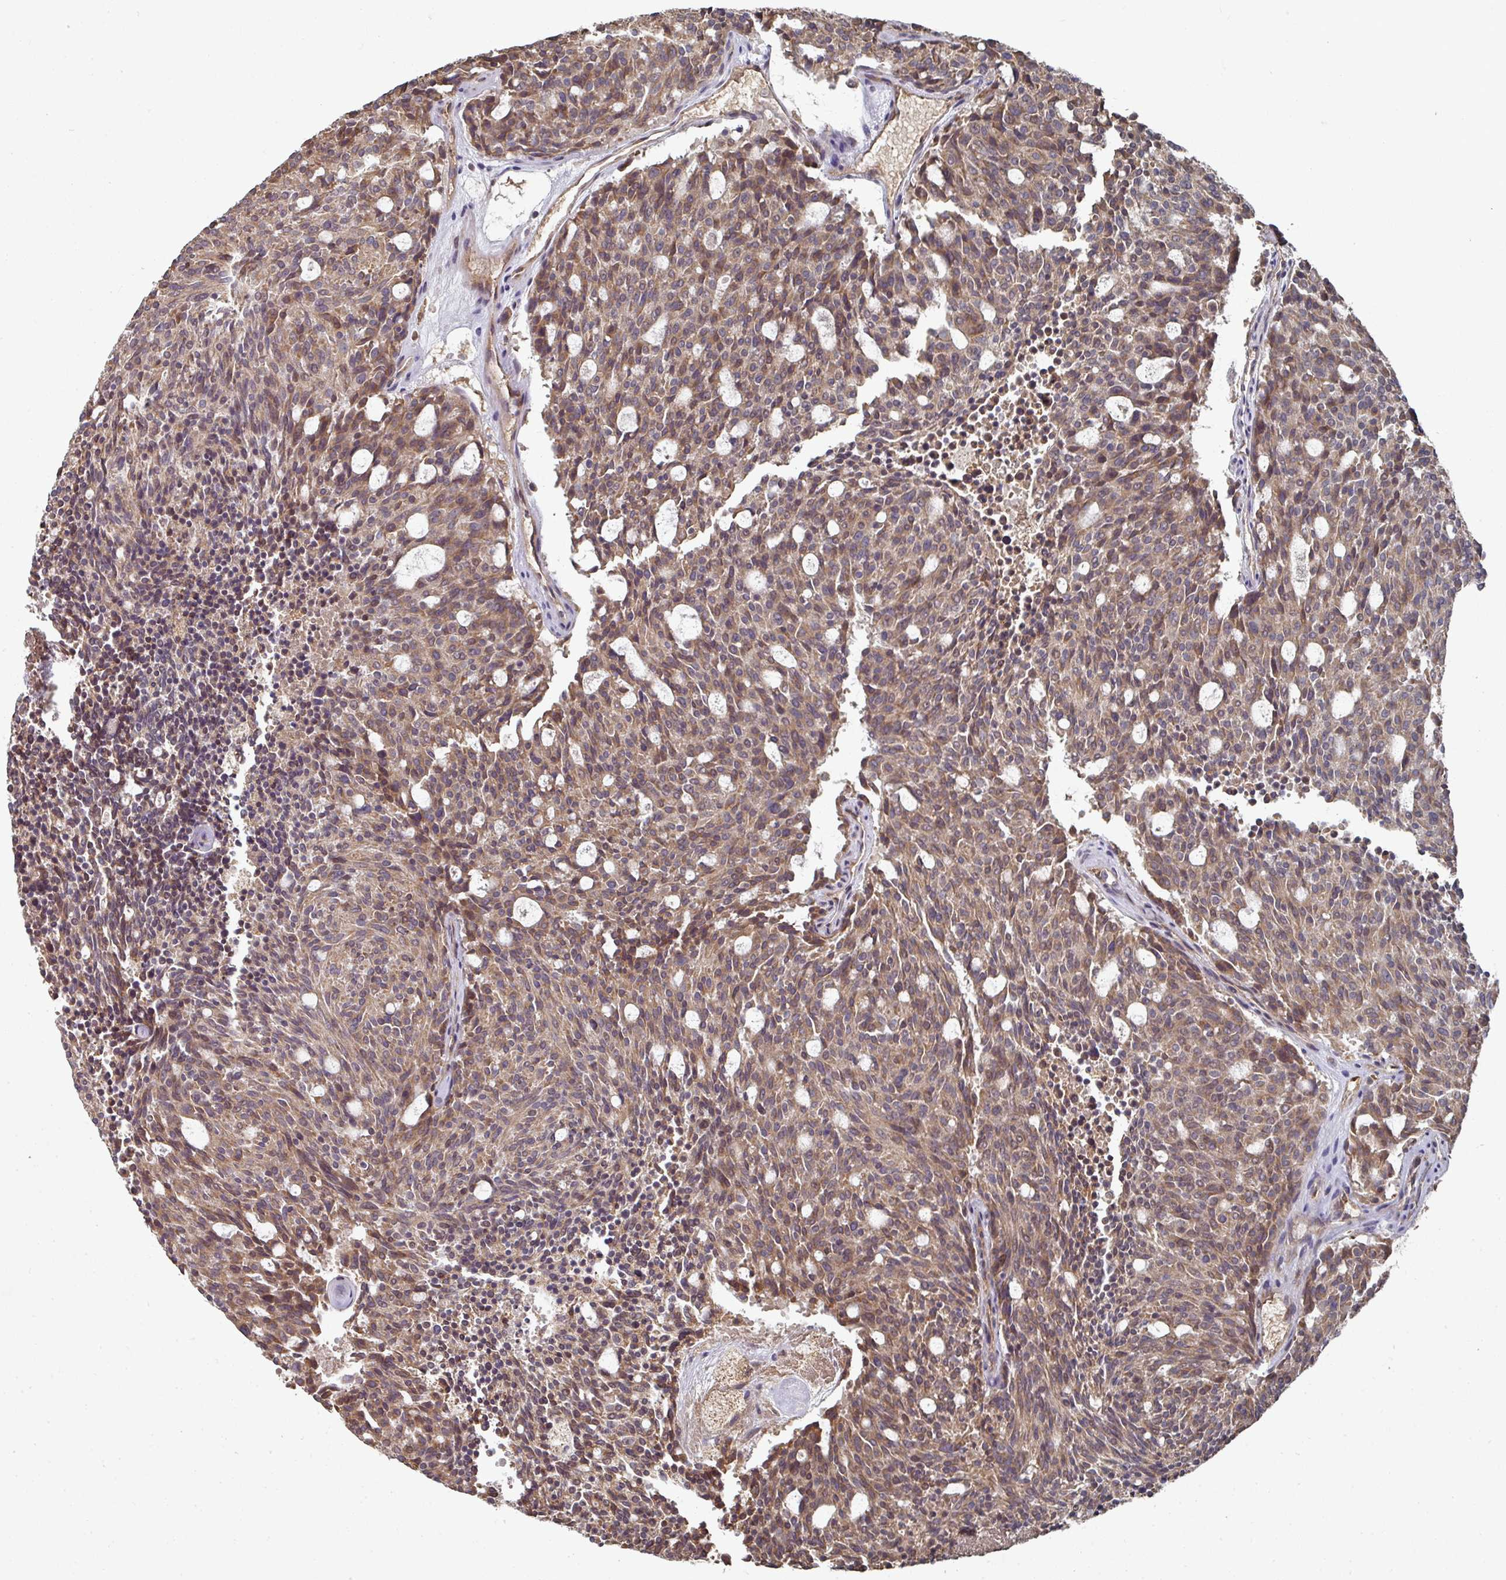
{"staining": {"intensity": "moderate", "quantity": "25%-75%", "location": "cytoplasmic/membranous"}, "tissue": "carcinoid", "cell_type": "Tumor cells", "image_type": "cancer", "snomed": [{"axis": "morphology", "description": "Carcinoid, malignant, NOS"}, {"axis": "topography", "description": "Pancreas"}], "caption": "Tumor cells reveal medium levels of moderate cytoplasmic/membranous expression in about 25%-75% of cells in carcinoid.", "gene": "EDEM2", "patient": {"sex": "female", "age": 54}}